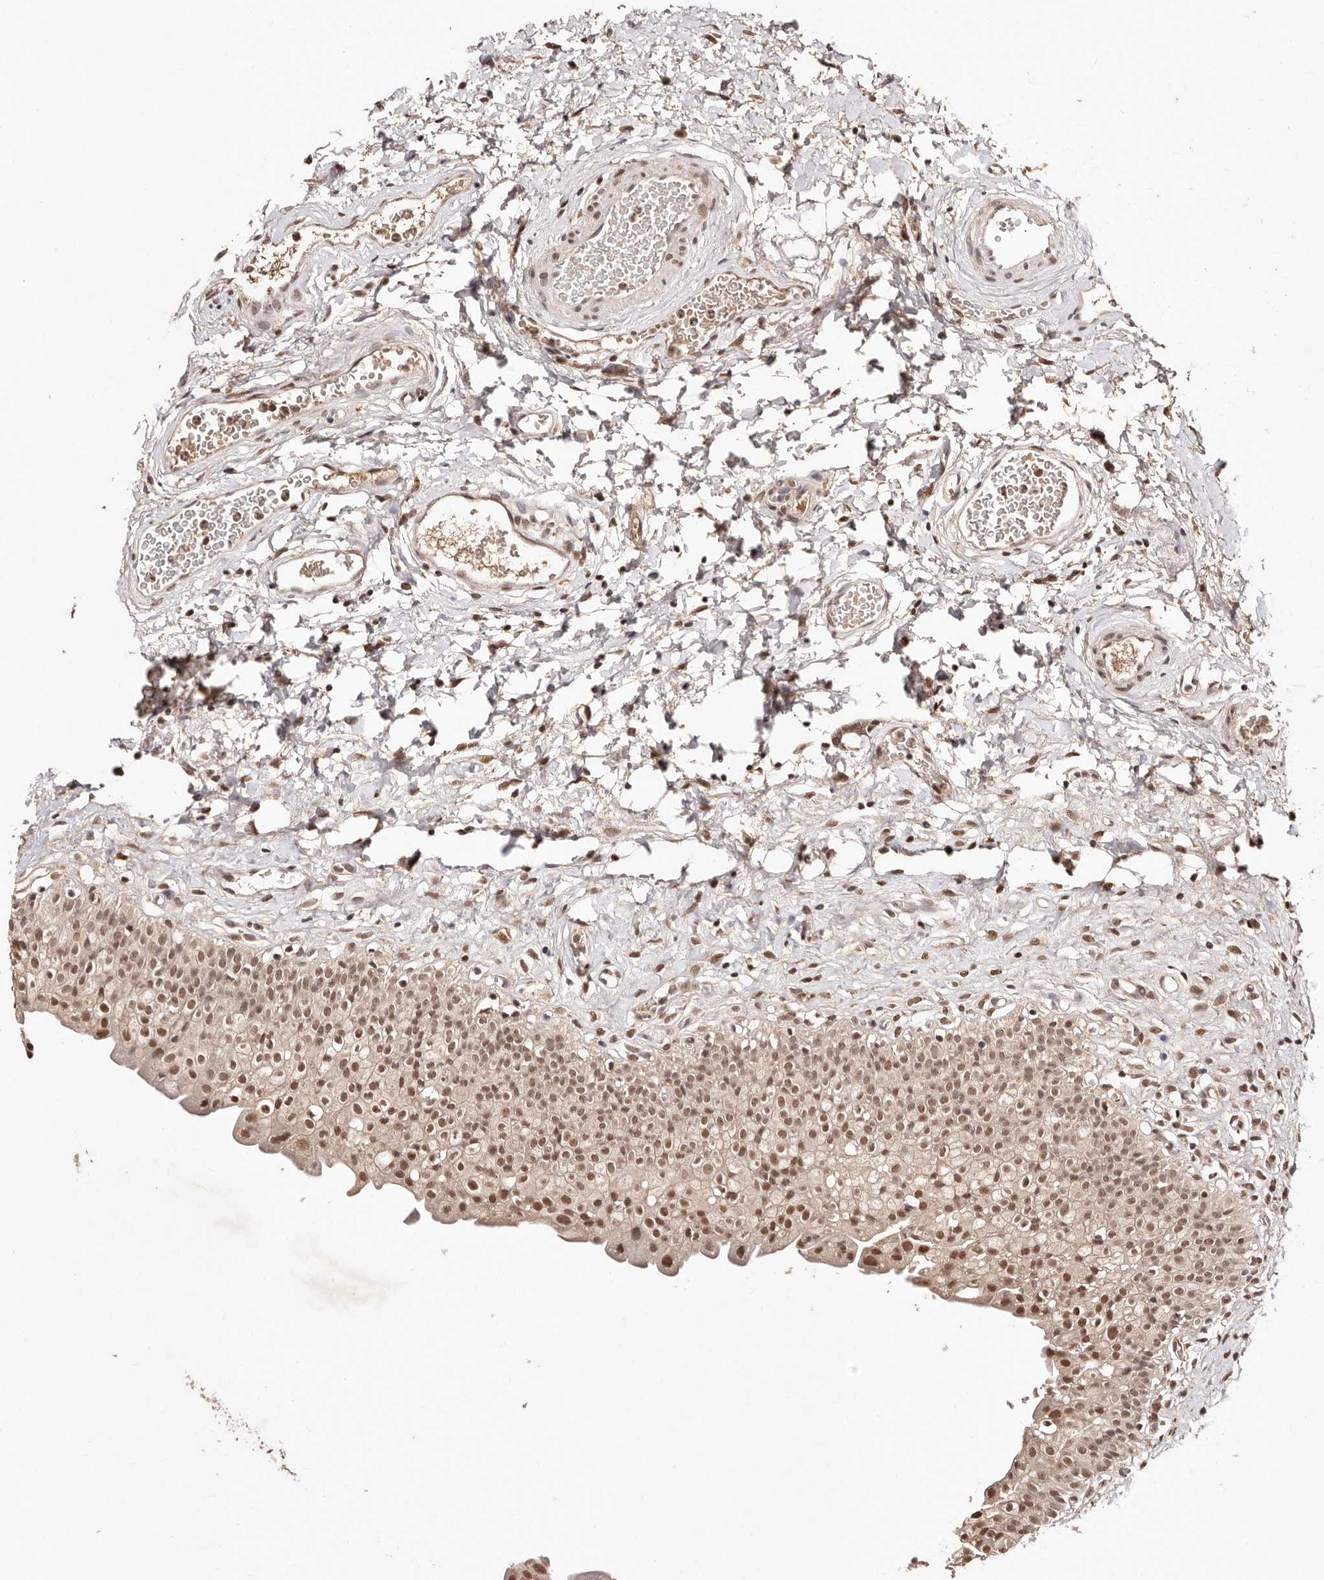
{"staining": {"intensity": "moderate", "quantity": ">75%", "location": "nuclear"}, "tissue": "urinary bladder", "cell_type": "Urothelial cells", "image_type": "normal", "snomed": [{"axis": "morphology", "description": "Normal tissue, NOS"}, {"axis": "topography", "description": "Urinary bladder"}], "caption": "Urinary bladder was stained to show a protein in brown. There is medium levels of moderate nuclear staining in about >75% of urothelial cells. Immunohistochemistry stains the protein in brown and the nuclei are stained blue.", "gene": "BICRAL", "patient": {"sex": "male", "age": 51}}